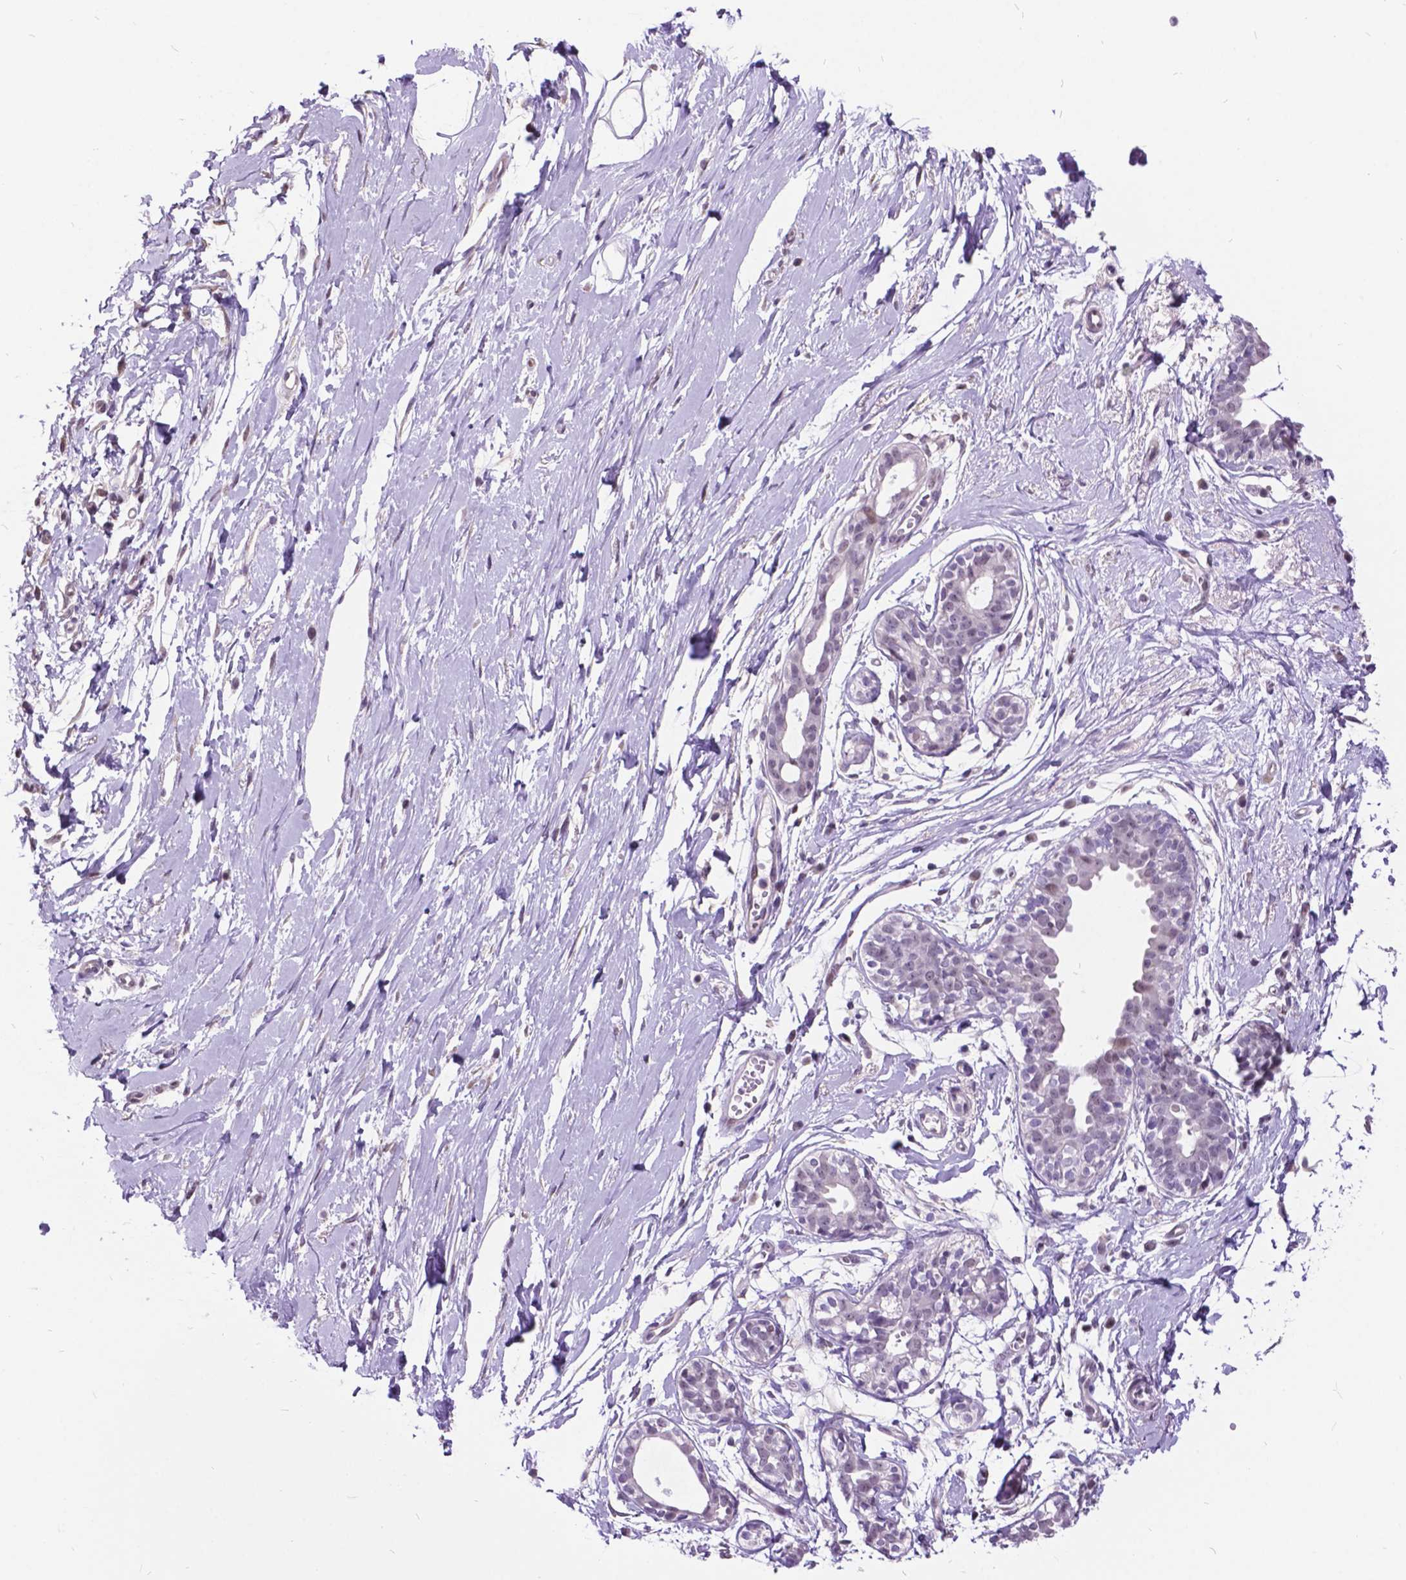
{"staining": {"intensity": "negative", "quantity": "none", "location": "none"}, "tissue": "breast", "cell_type": "Adipocytes", "image_type": "normal", "snomed": [{"axis": "morphology", "description": "Normal tissue, NOS"}, {"axis": "topography", "description": "Breast"}], "caption": "Immunohistochemical staining of unremarkable human breast displays no significant expression in adipocytes. (DAB IHC visualized using brightfield microscopy, high magnification).", "gene": "DPF3", "patient": {"sex": "female", "age": 49}}